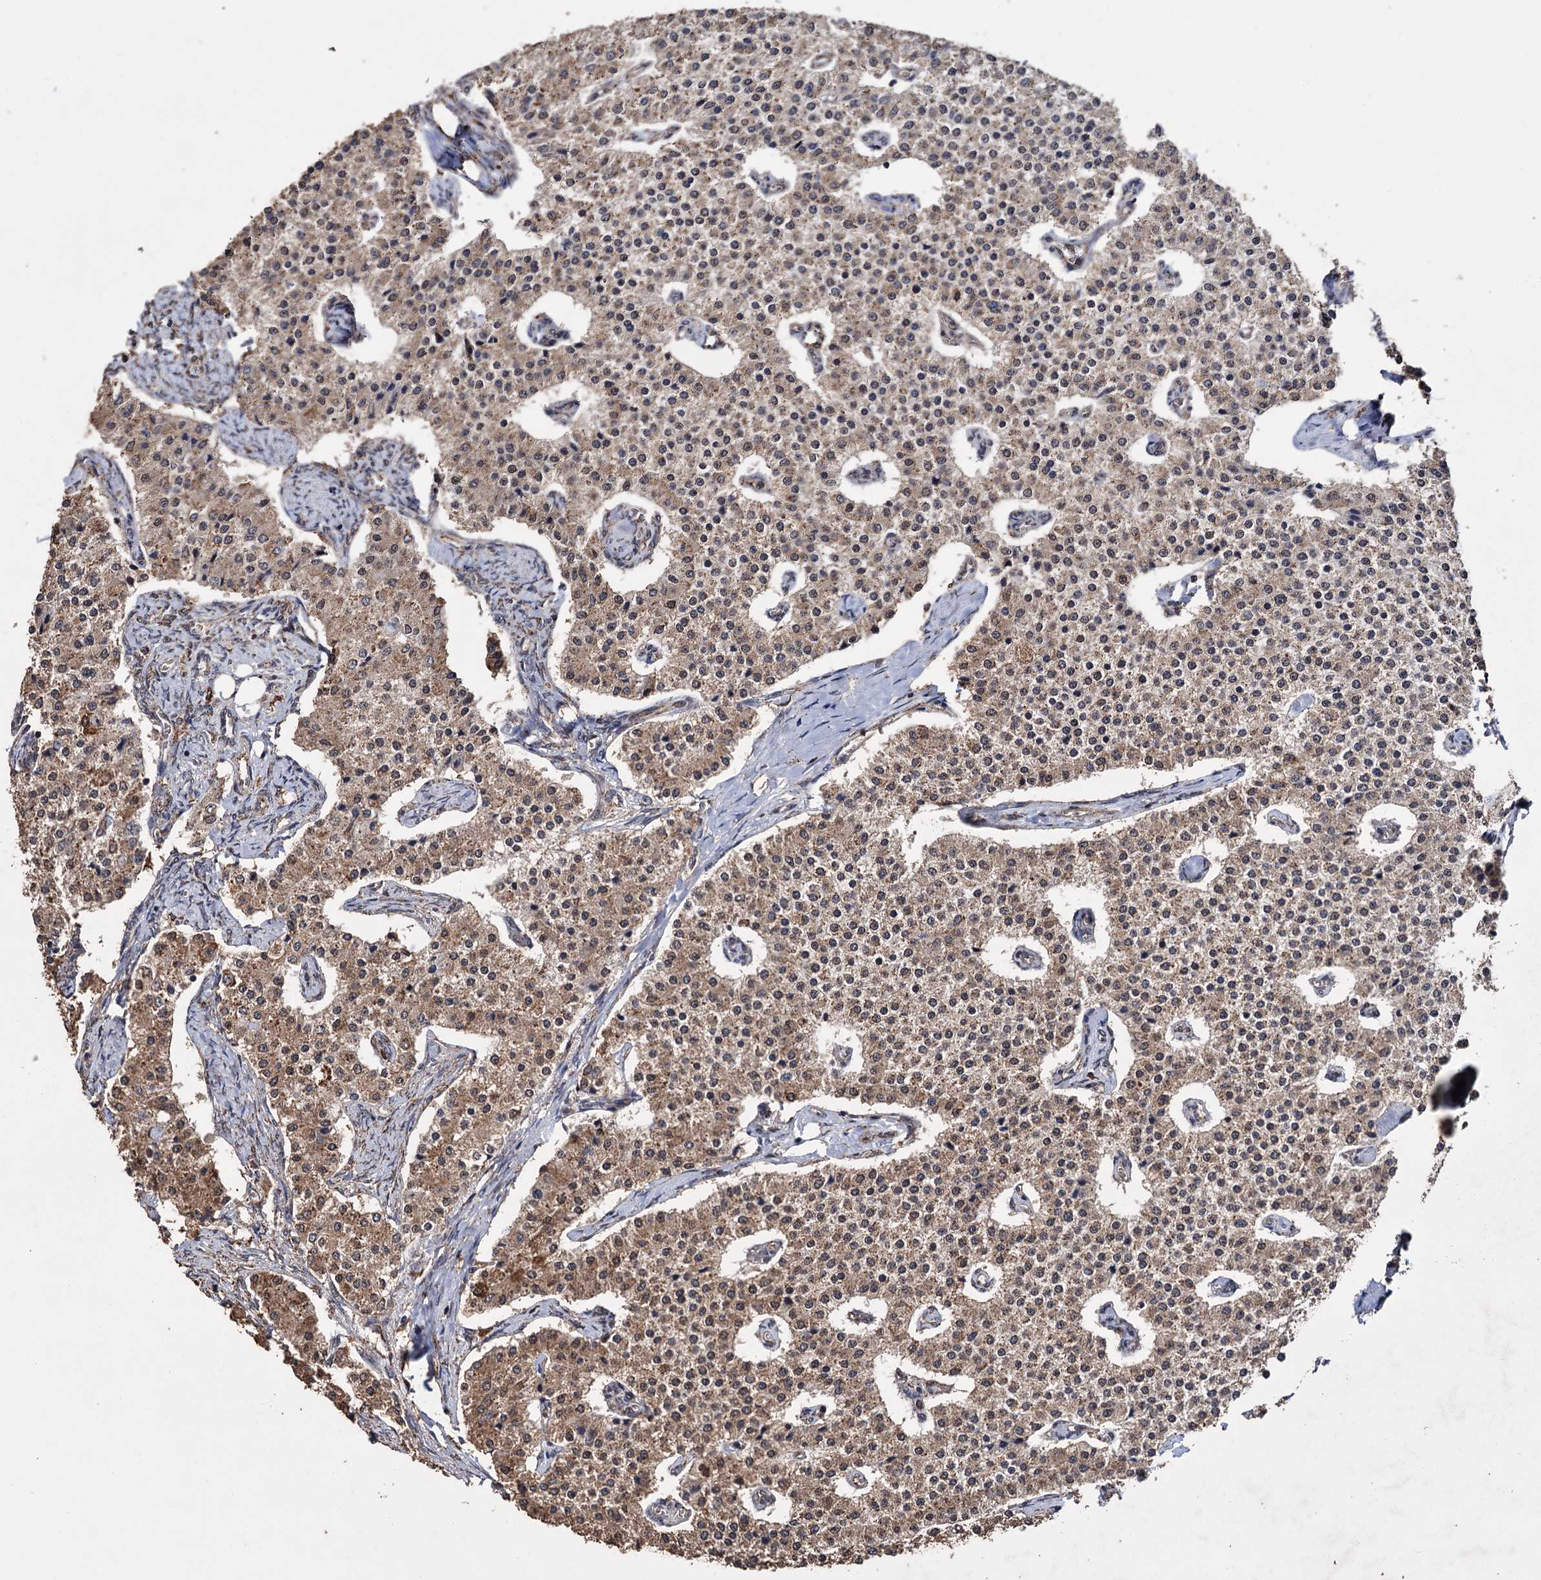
{"staining": {"intensity": "moderate", "quantity": ">75%", "location": "cytoplasmic/membranous"}, "tissue": "carcinoid", "cell_type": "Tumor cells", "image_type": "cancer", "snomed": [{"axis": "morphology", "description": "Carcinoid, malignant, NOS"}, {"axis": "topography", "description": "Colon"}], "caption": "Protein staining shows moderate cytoplasmic/membranous positivity in about >75% of tumor cells in carcinoid.", "gene": "TBC1D12", "patient": {"sex": "female", "age": 52}}